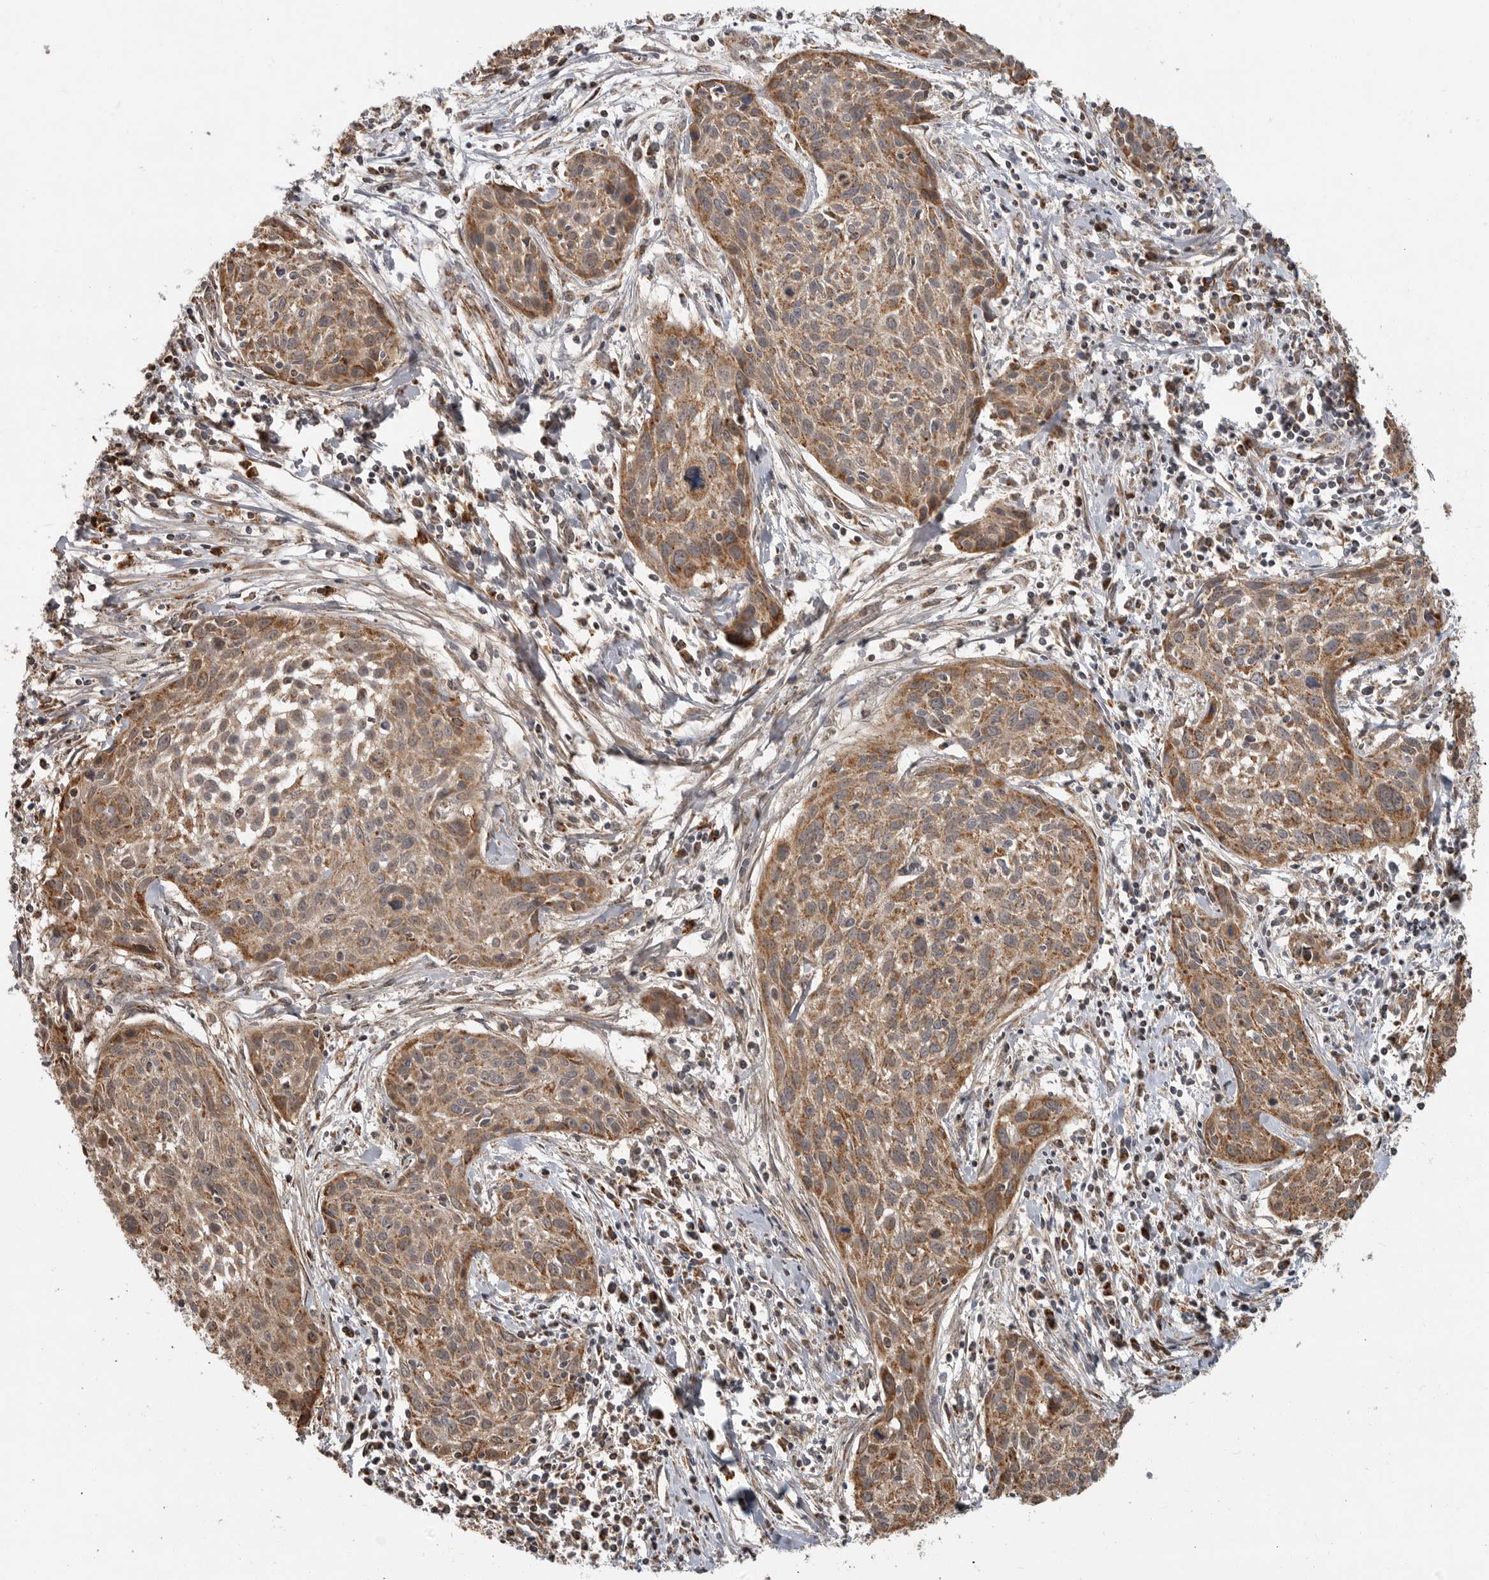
{"staining": {"intensity": "moderate", "quantity": ">75%", "location": "cytoplasmic/membranous"}, "tissue": "cervical cancer", "cell_type": "Tumor cells", "image_type": "cancer", "snomed": [{"axis": "morphology", "description": "Squamous cell carcinoma, NOS"}, {"axis": "topography", "description": "Cervix"}], "caption": "Protein analysis of cervical squamous cell carcinoma tissue exhibits moderate cytoplasmic/membranous positivity in approximately >75% of tumor cells. (brown staining indicates protein expression, while blue staining denotes nuclei).", "gene": "GCNT2", "patient": {"sex": "female", "age": 51}}